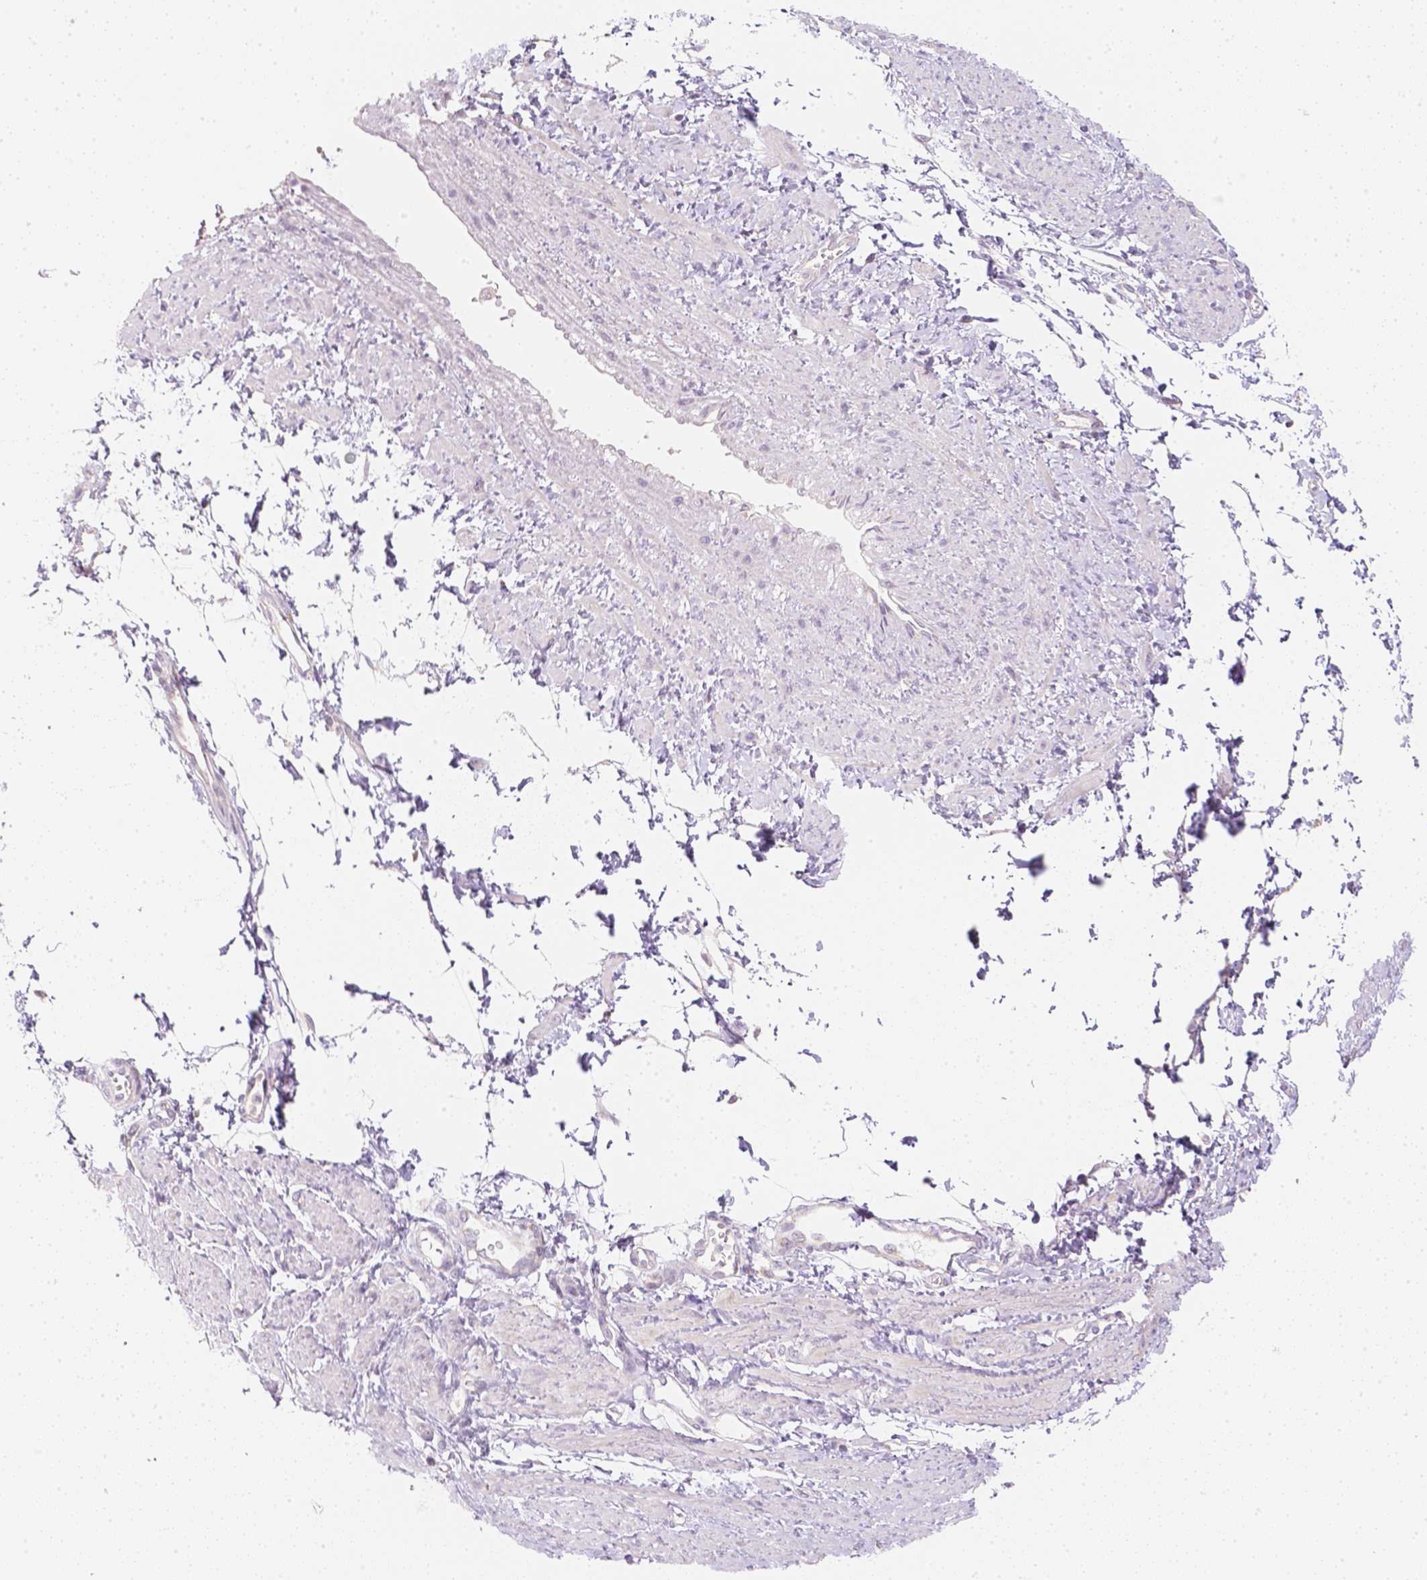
{"staining": {"intensity": "negative", "quantity": "none", "location": "none"}, "tissue": "smooth muscle", "cell_type": "Smooth muscle cells", "image_type": "normal", "snomed": [{"axis": "morphology", "description": "Normal tissue, NOS"}, {"axis": "topography", "description": "Smooth muscle"}, {"axis": "topography", "description": "Uterus"}], "caption": "Image shows no protein expression in smooth muscle cells of unremarkable smooth muscle.", "gene": "NVL", "patient": {"sex": "female", "age": 39}}